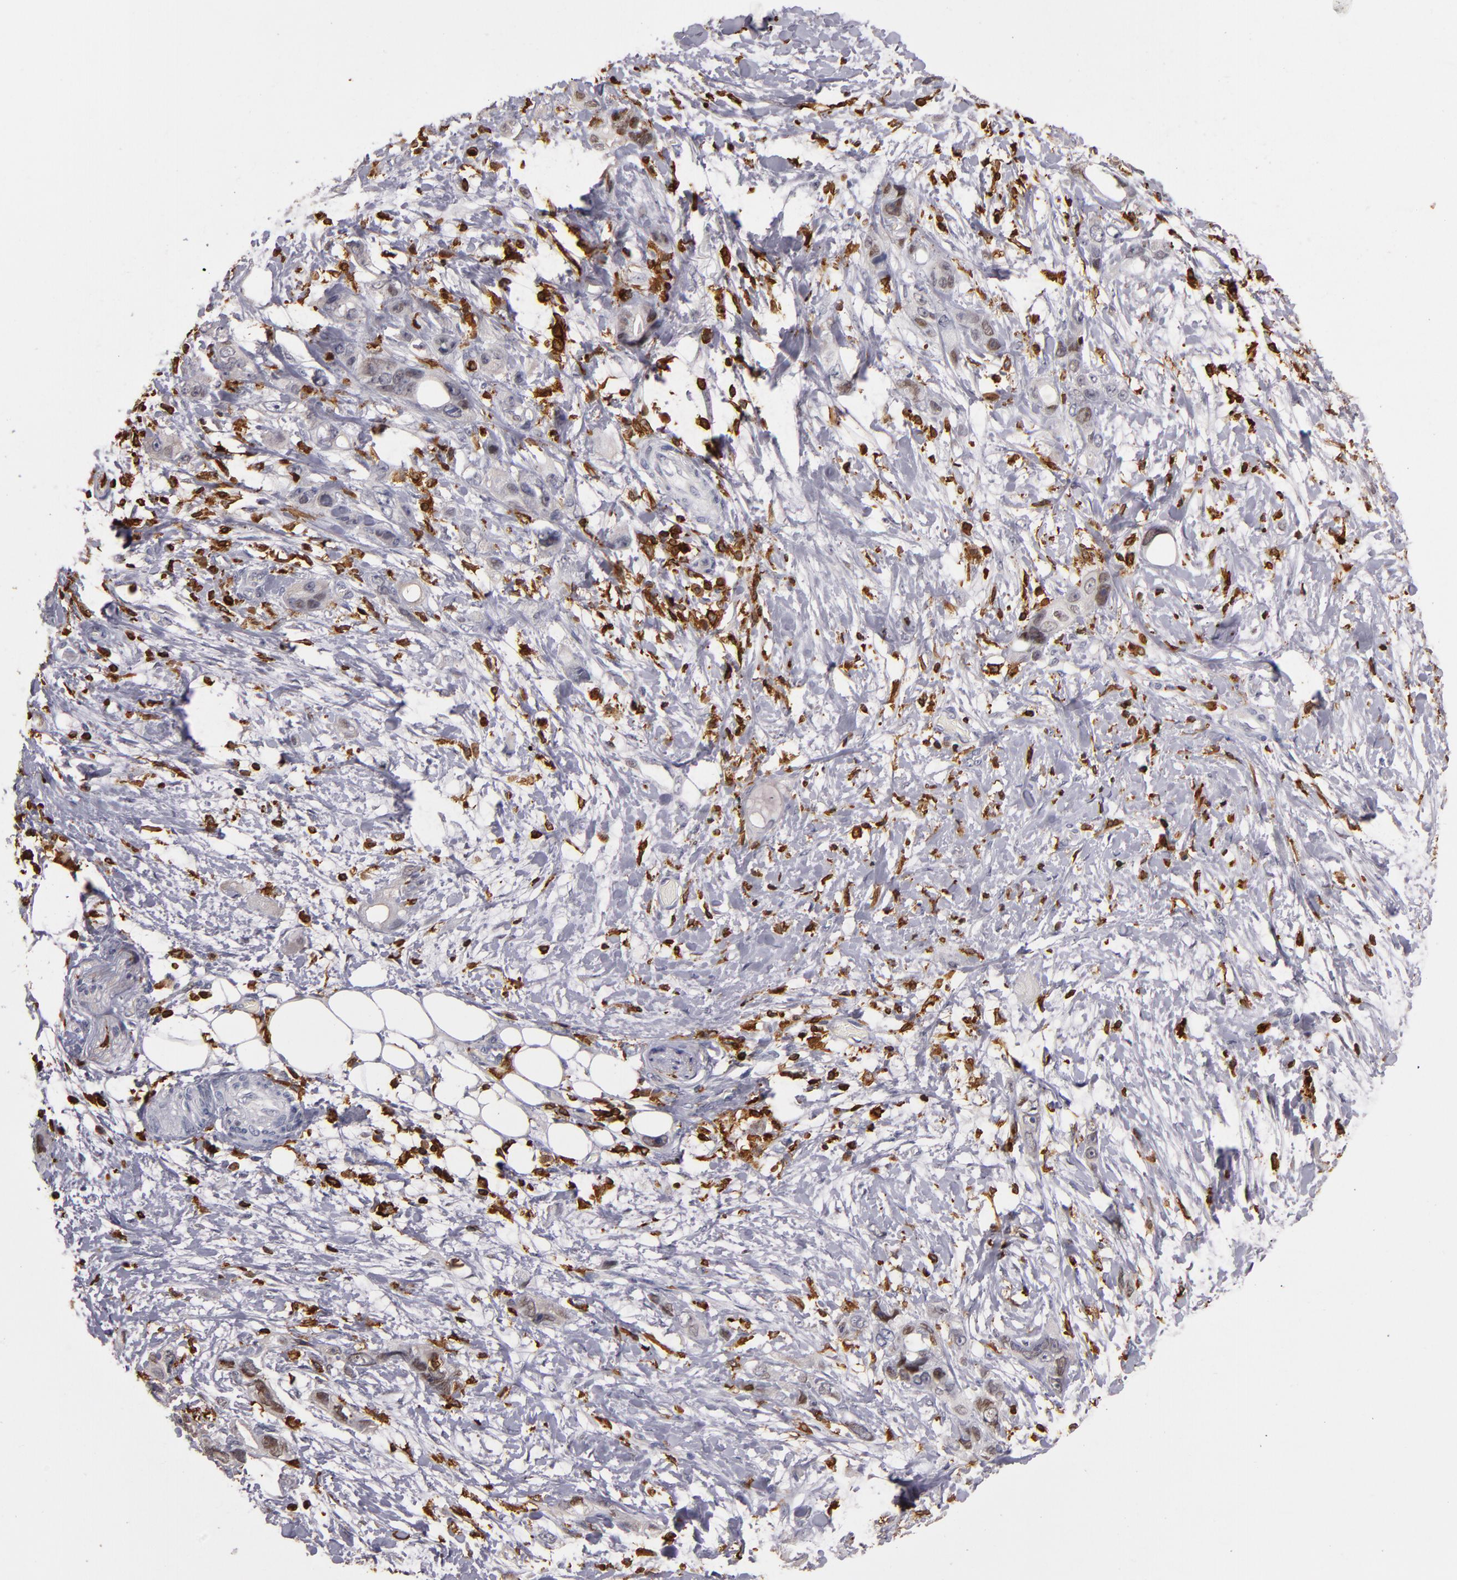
{"staining": {"intensity": "weak", "quantity": "<25%", "location": "nuclear"}, "tissue": "stomach cancer", "cell_type": "Tumor cells", "image_type": "cancer", "snomed": [{"axis": "morphology", "description": "Adenocarcinoma, NOS"}, {"axis": "topography", "description": "Stomach, upper"}], "caption": "Protein analysis of adenocarcinoma (stomach) displays no significant staining in tumor cells.", "gene": "WAS", "patient": {"sex": "male", "age": 47}}